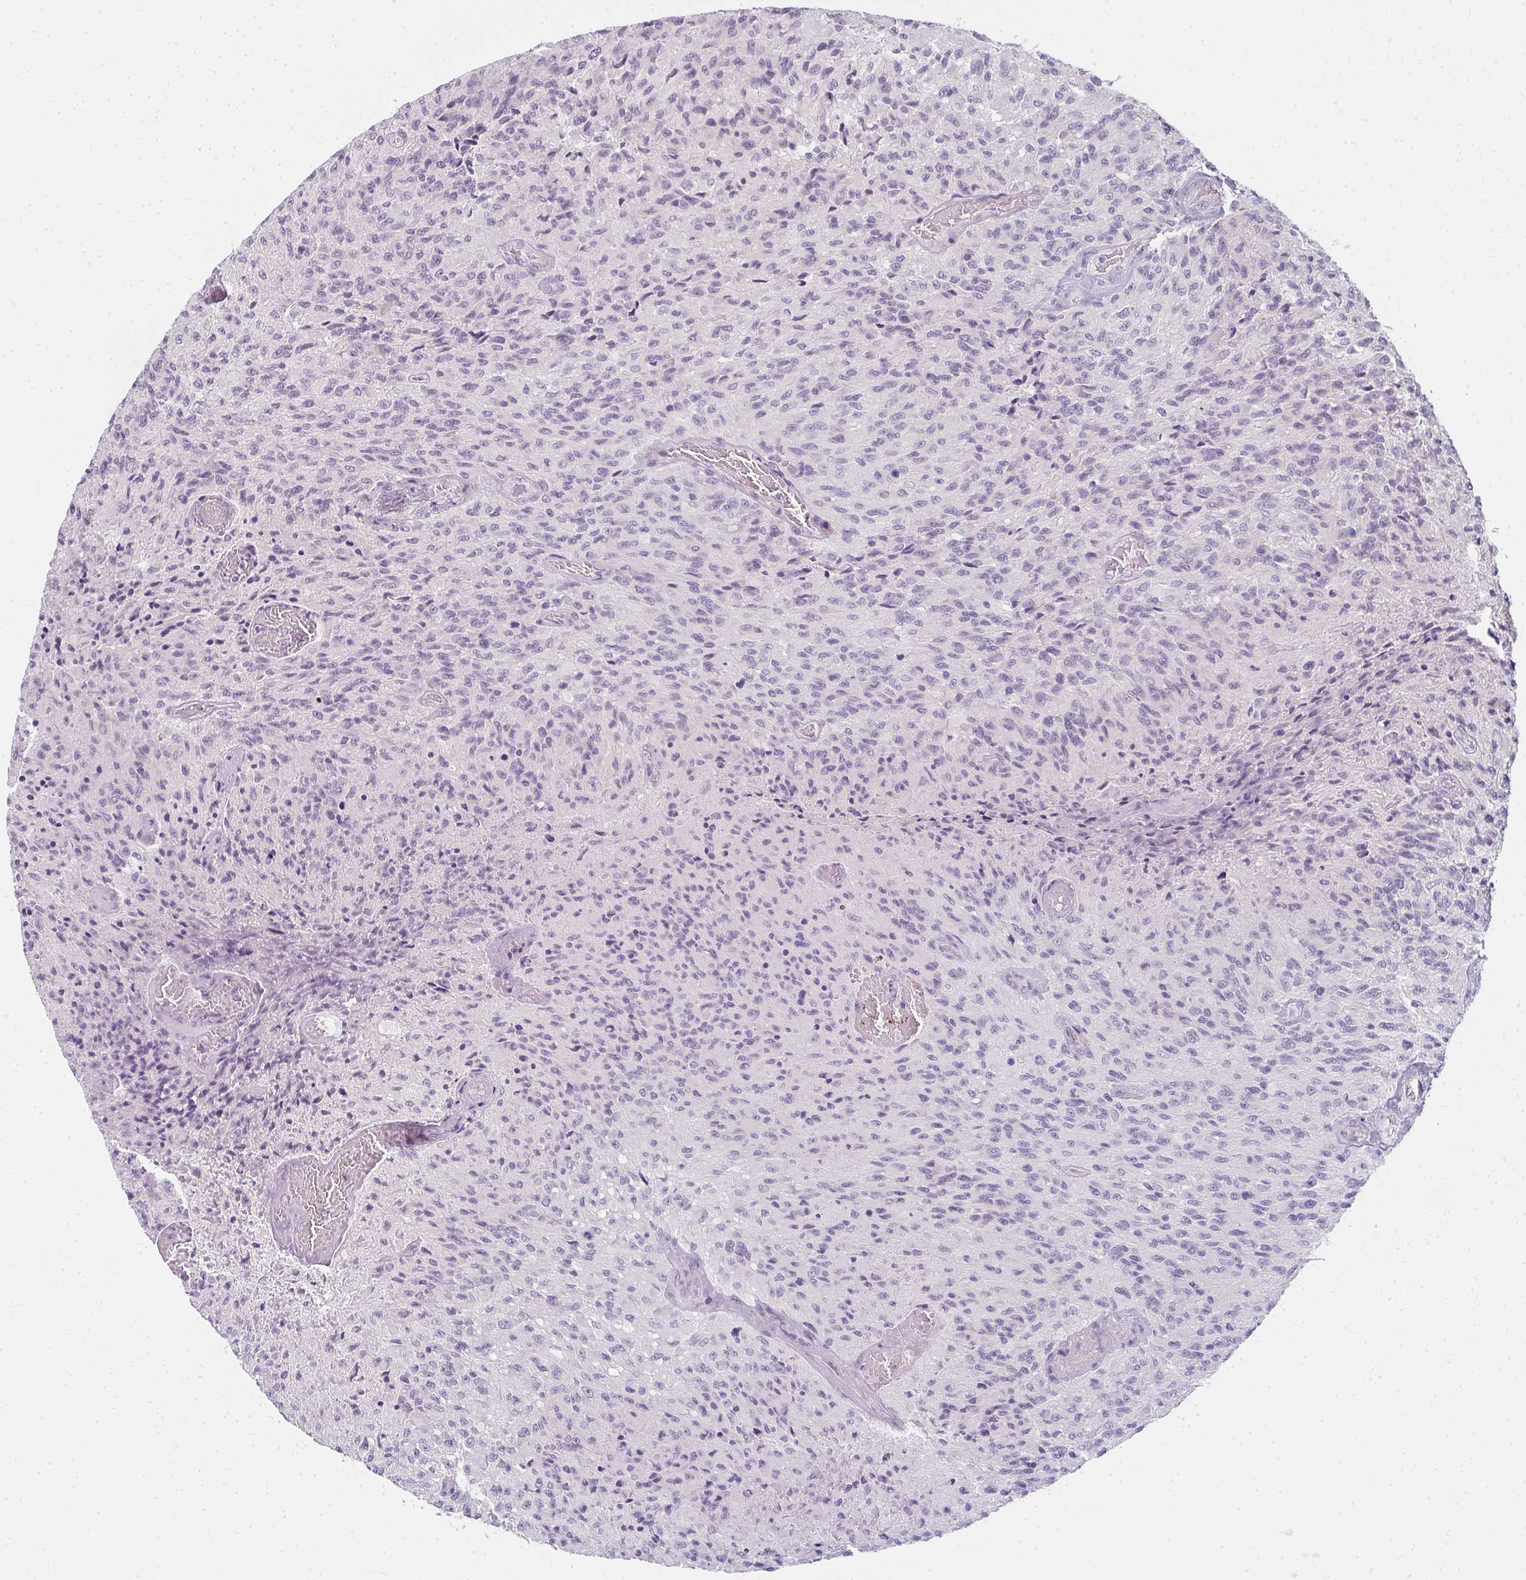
{"staining": {"intensity": "negative", "quantity": "none", "location": "none"}, "tissue": "glioma", "cell_type": "Tumor cells", "image_type": "cancer", "snomed": [{"axis": "morphology", "description": "Normal tissue, NOS"}, {"axis": "morphology", "description": "Glioma, malignant, High grade"}, {"axis": "topography", "description": "Cerebral cortex"}], "caption": "An image of human malignant glioma (high-grade) is negative for staining in tumor cells.", "gene": "PPP1R3G", "patient": {"sex": "male", "age": 56}}